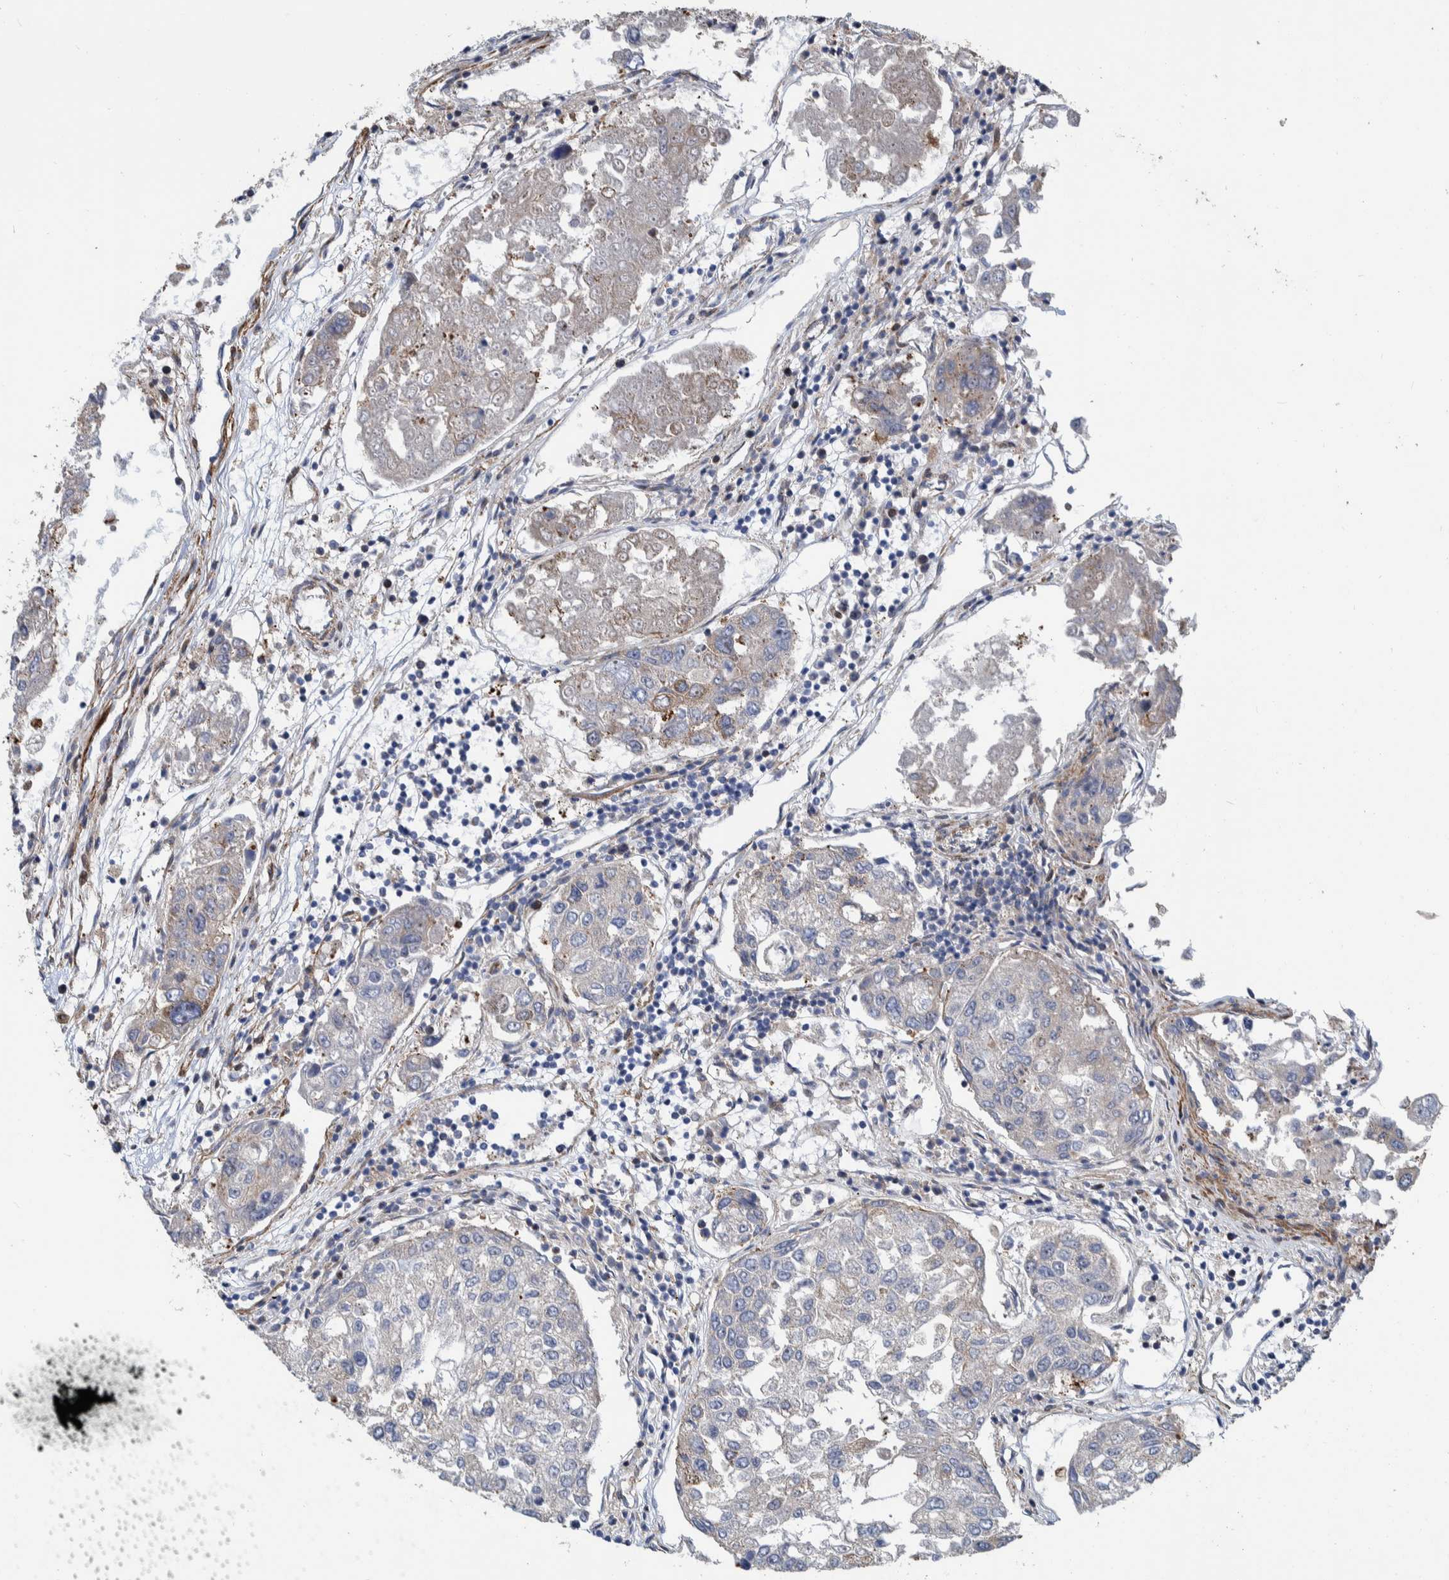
{"staining": {"intensity": "negative", "quantity": "none", "location": "none"}, "tissue": "urothelial cancer", "cell_type": "Tumor cells", "image_type": "cancer", "snomed": [{"axis": "morphology", "description": "Urothelial carcinoma, High grade"}, {"axis": "topography", "description": "Lymph node"}, {"axis": "topography", "description": "Urinary bladder"}], "caption": "Image shows no significant protein expression in tumor cells of high-grade urothelial carcinoma.", "gene": "CCDC57", "patient": {"sex": "male", "age": 51}}